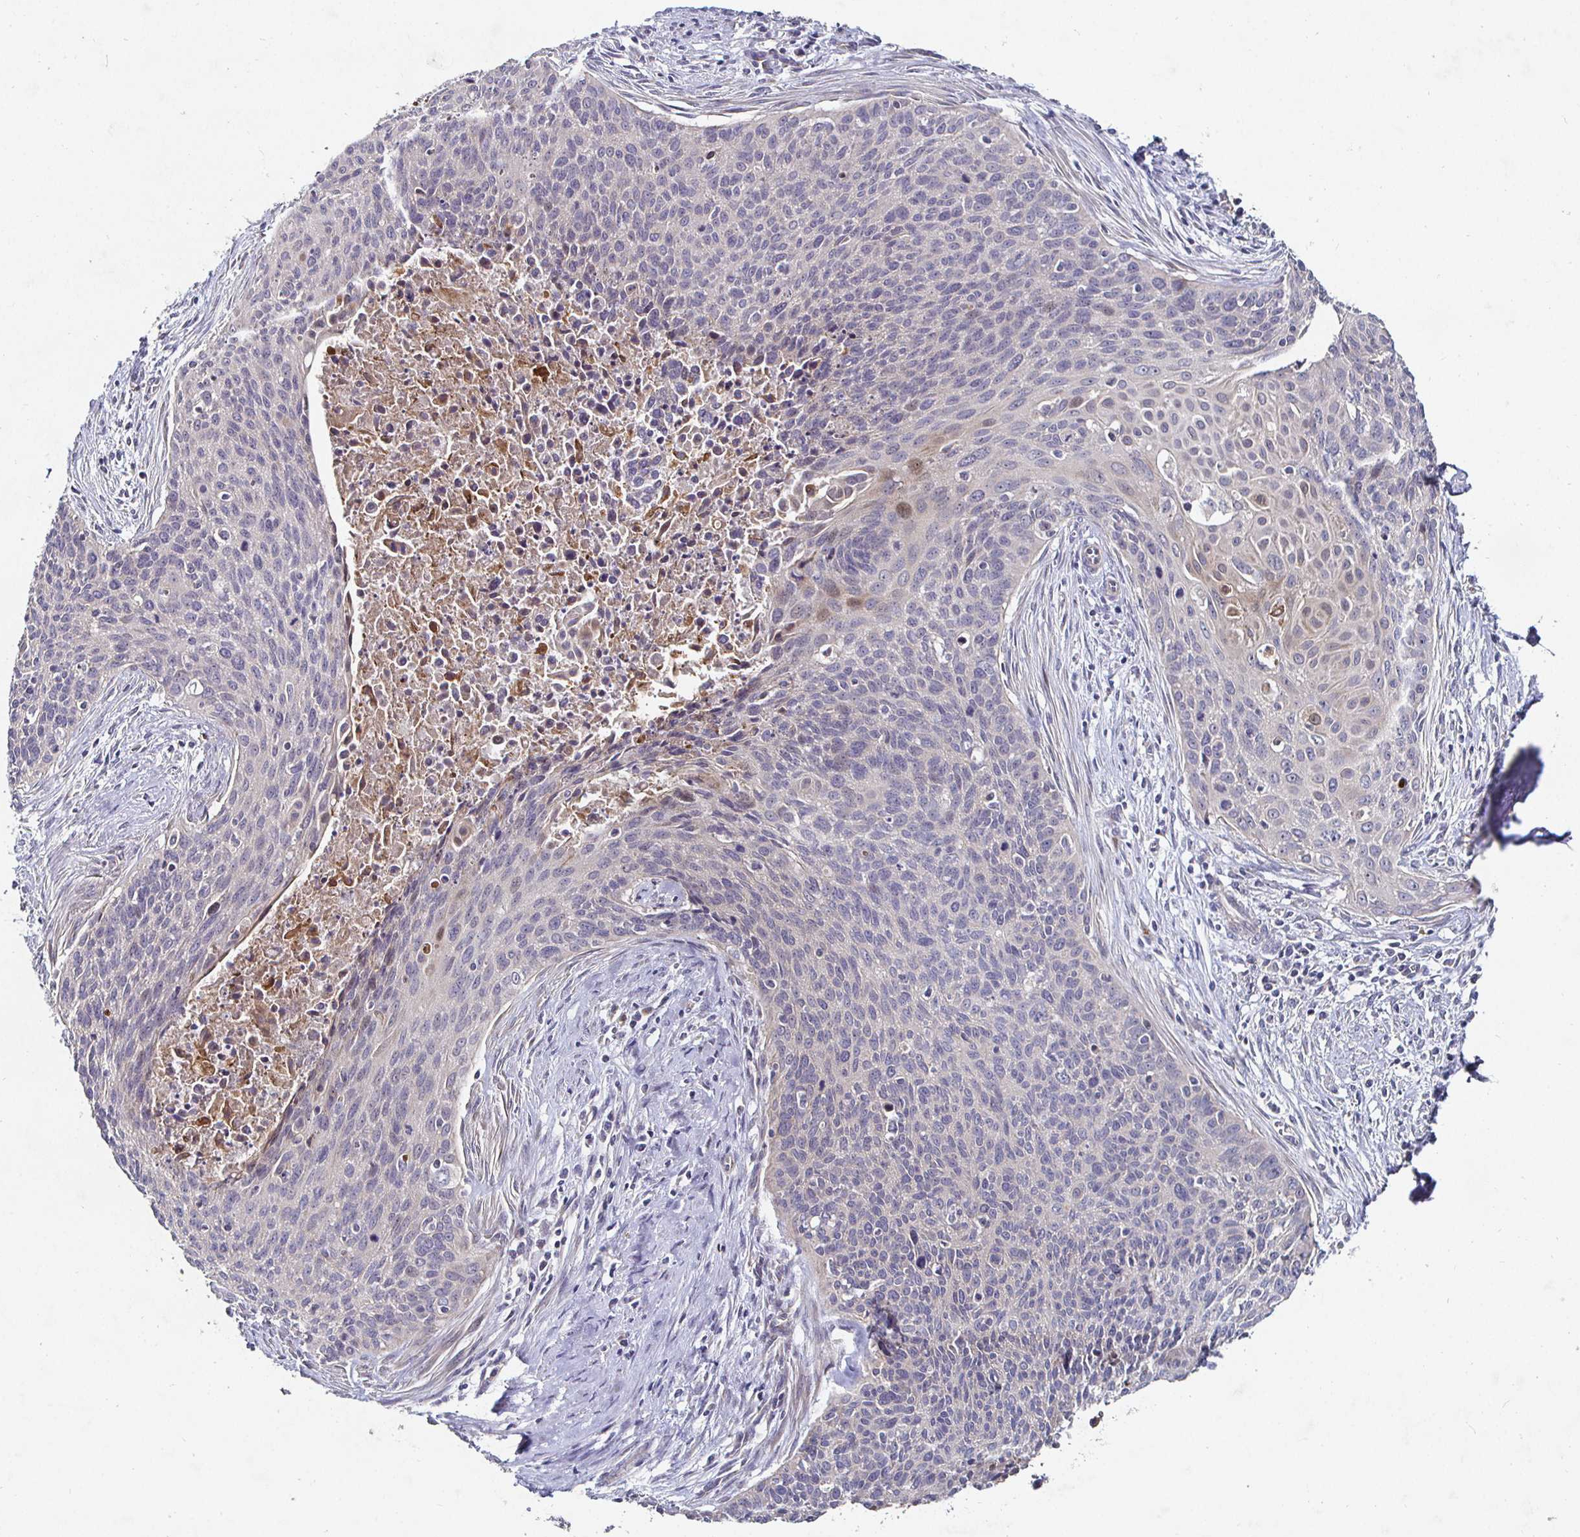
{"staining": {"intensity": "weak", "quantity": "<25%", "location": "cytoplasmic/membranous"}, "tissue": "cervical cancer", "cell_type": "Tumor cells", "image_type": "cancer", "snomed": [{"axis": "morphology", "description": "Squamous cell carcinoma, NOS"}, {"axis": "topography", "description": "Cervix"}], "caption": "Immunohistochemical staining of cervical squamous cell carcinoma shows no significant staining in tumor cells. (Brightfield microscopy of DAB immunohistochemistry at high magnification).", "gene": "NRSN1", "patient": {"sex": "female", "age": 55}}